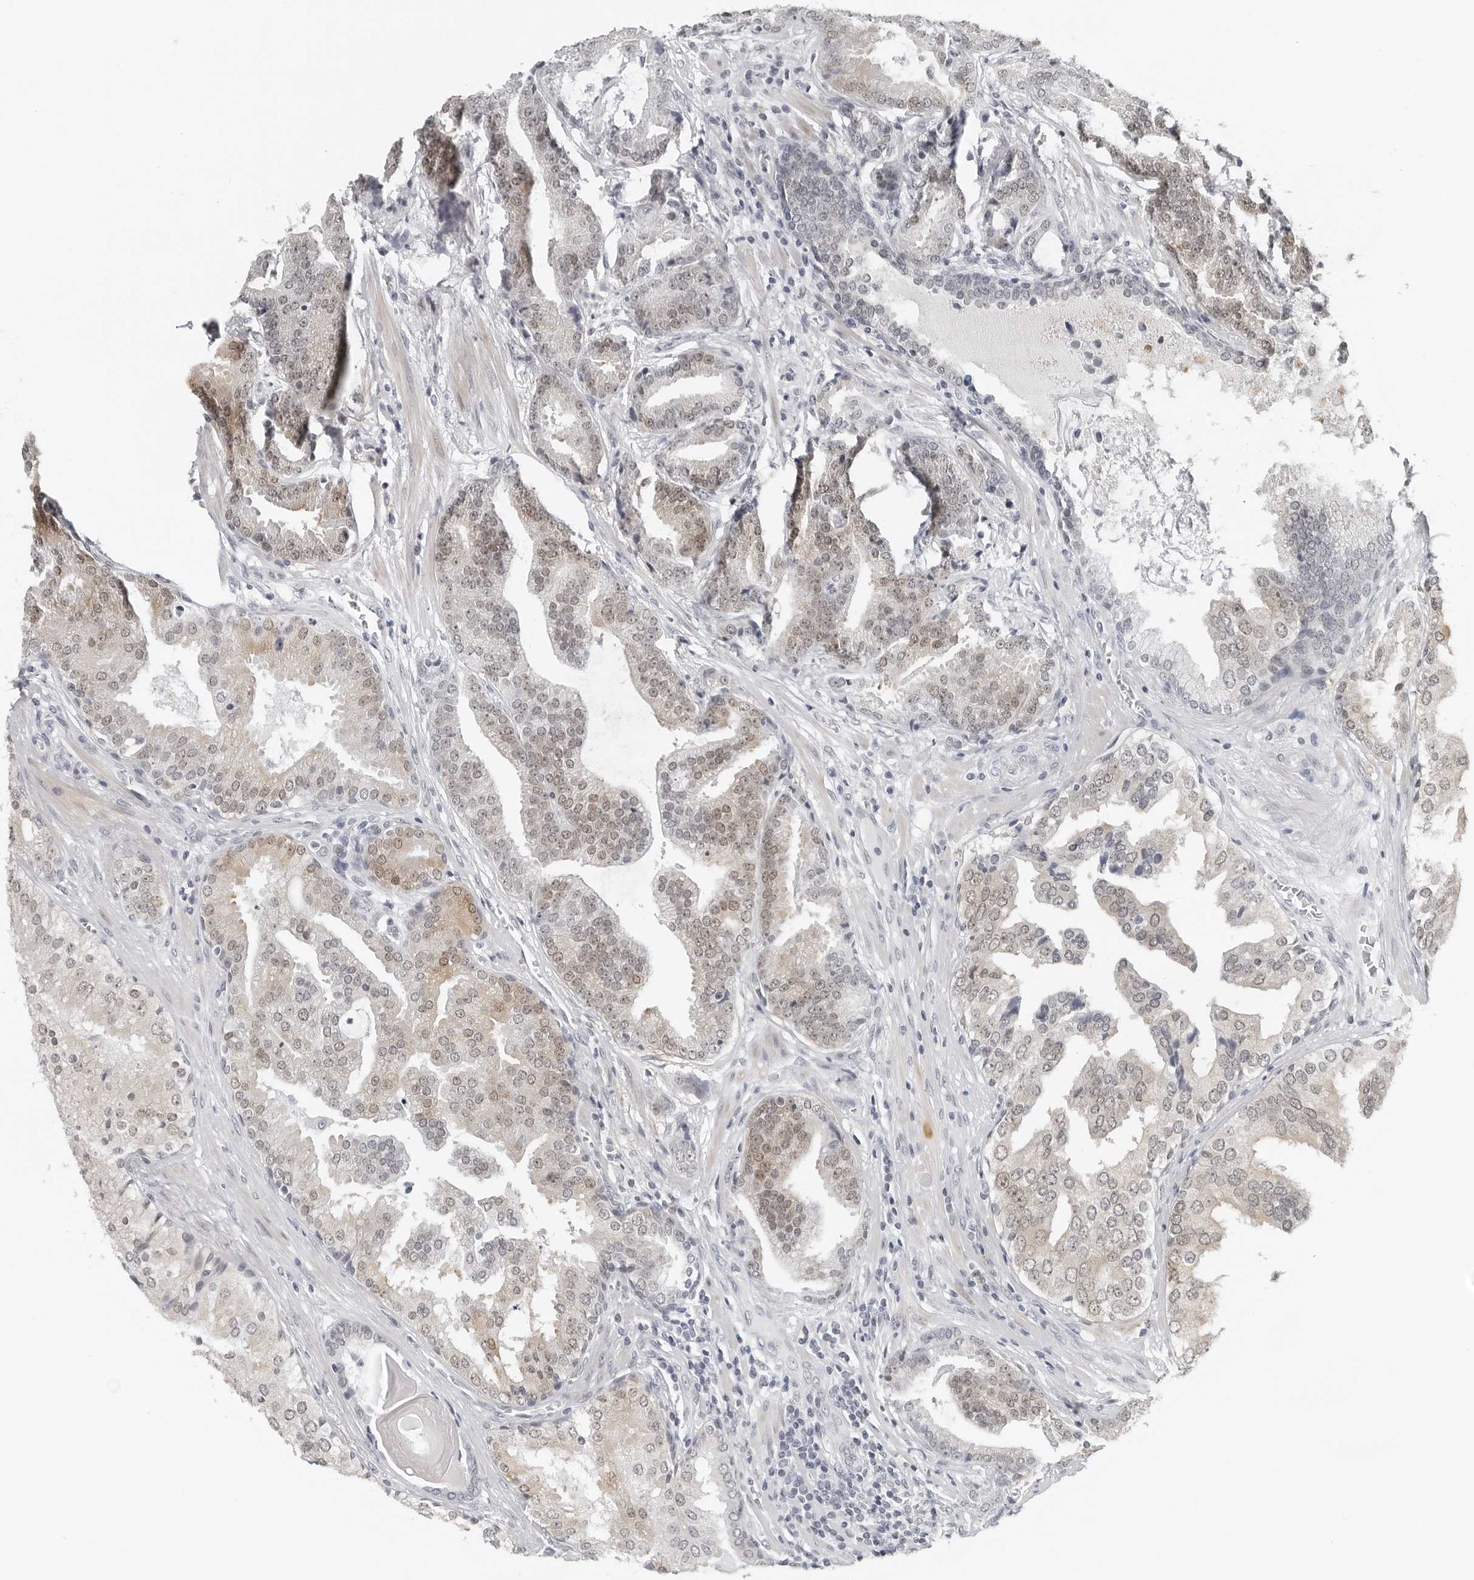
{"staining": {"intensity": "weak", "quantity": "25%-75%", "location": "cytoplasmic/membranous,nuclear"}, "tissue": "prostate cancer", "cell_type": "Tumor cells", "image_type": "cancer", "snomed": [{"axis": "morphology", "description": "Adenocarcinoma, Low grade"}, {"axis": "topography", "description": "Prostate"}], "caption": "Human adenocarcinoma (low-grade) (prostate) stained for a protein (brown) reveals weak cytoplasmic/membranous and nuclear positive positivity in approximately 25%-75% of tumor cells.", "gene": "PPP1R42", "patient": {"sex": "male", "age": 67}}